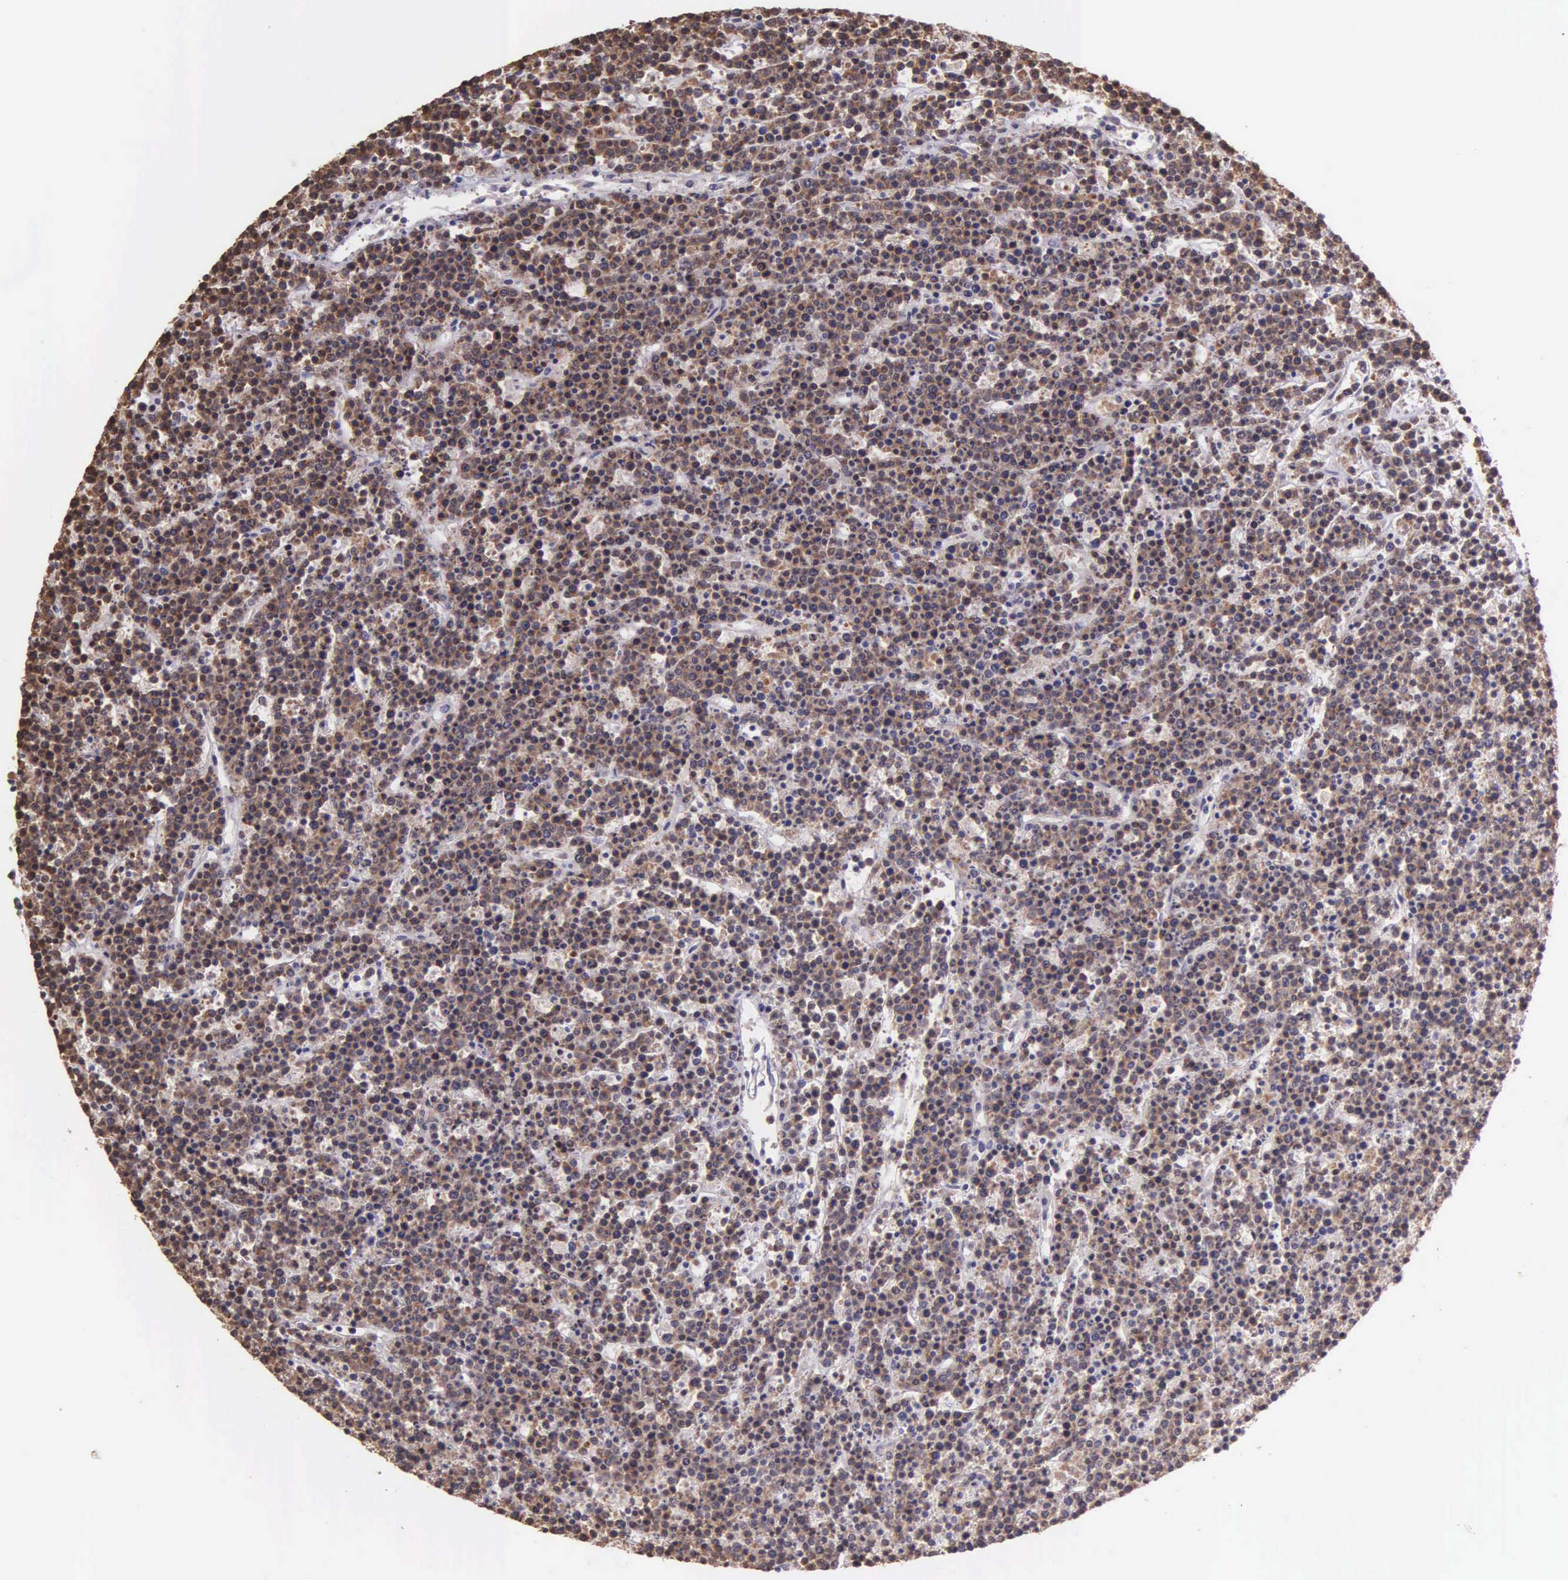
{"staining": {"intensity": "moderate", "quantity": ">75%", "location": "cytoplasmic/membranous"}, "tissue": "lymphoma", "cell_type": "Tumor cells", "image_type": "cancer", "snomed": [{"axis": "morphology", "description": "Malignant lymphoma, non-Hodgkin's type, High grade"}, {"axis": "topography", "description": "Ovary"}], "caption": "Lymphoma was stained to show a protein in brown. There is medium levels of moderate cytoplasmic/membranous positivity in about >75% of tumor cells. (Stains: DAB (3,3'-diaminobenzidine) in brown, nuclei in blue, Microscopy: brightfield microscopy at high magnification).", "gene": "MCM5", "patient": {"sex": "female", "age": 56}}